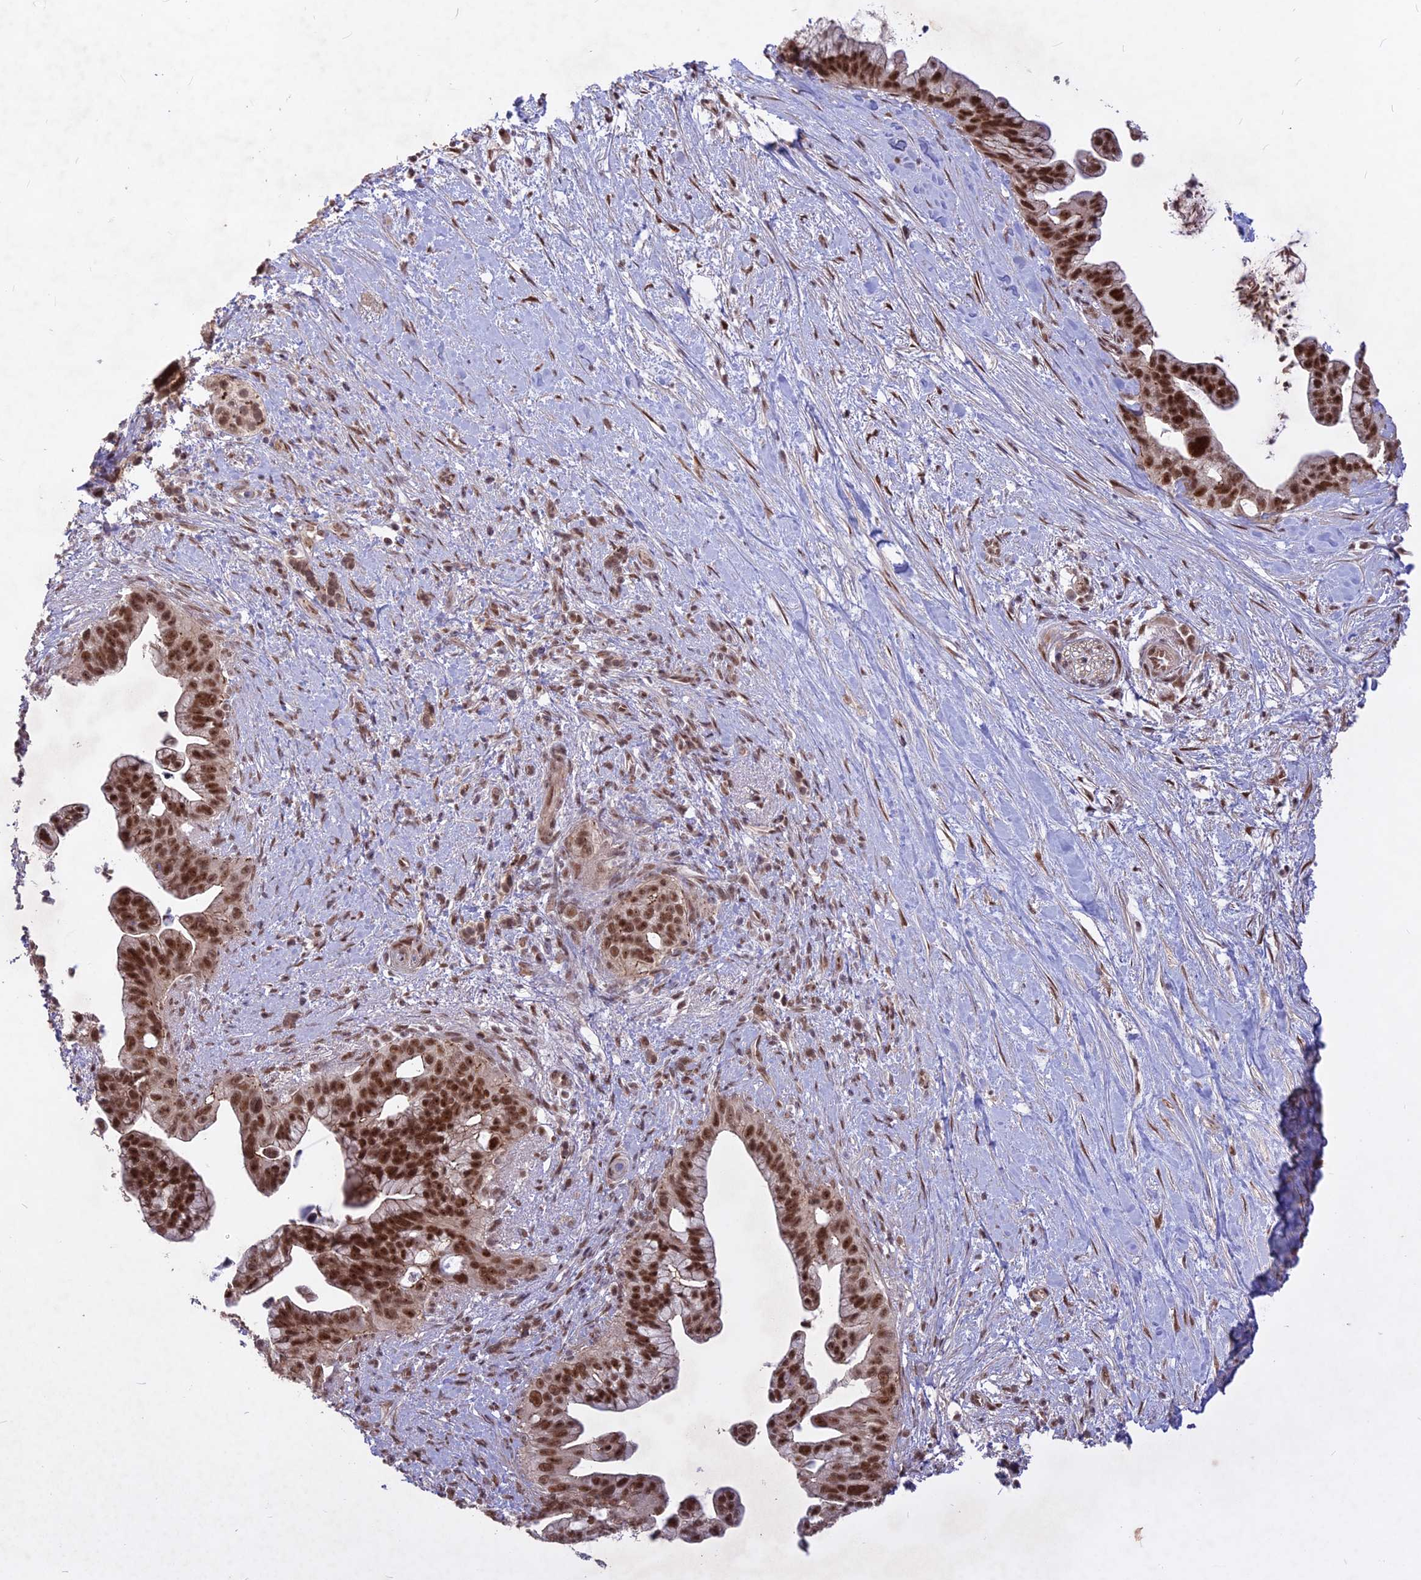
{"staining": {"intensity": "strong", "quantity": ">75%", "location": "nuclear"}, "tissue": "pancreatic cancer", "cell_type": "Tumor cells", "image_type": "cancer", "snomed": [{"axis": "morphology", "description": "Adenocarcinoma, NOS"}, {"axis": "topography", "description": "Pancreas"}], "caption": "Protein staining of pancreatic cancer tissue shows strong nuclear expression in about >75% of tumor cells.", "gene": "DIS3", "patient": {"sex": "female", "age": 83}}